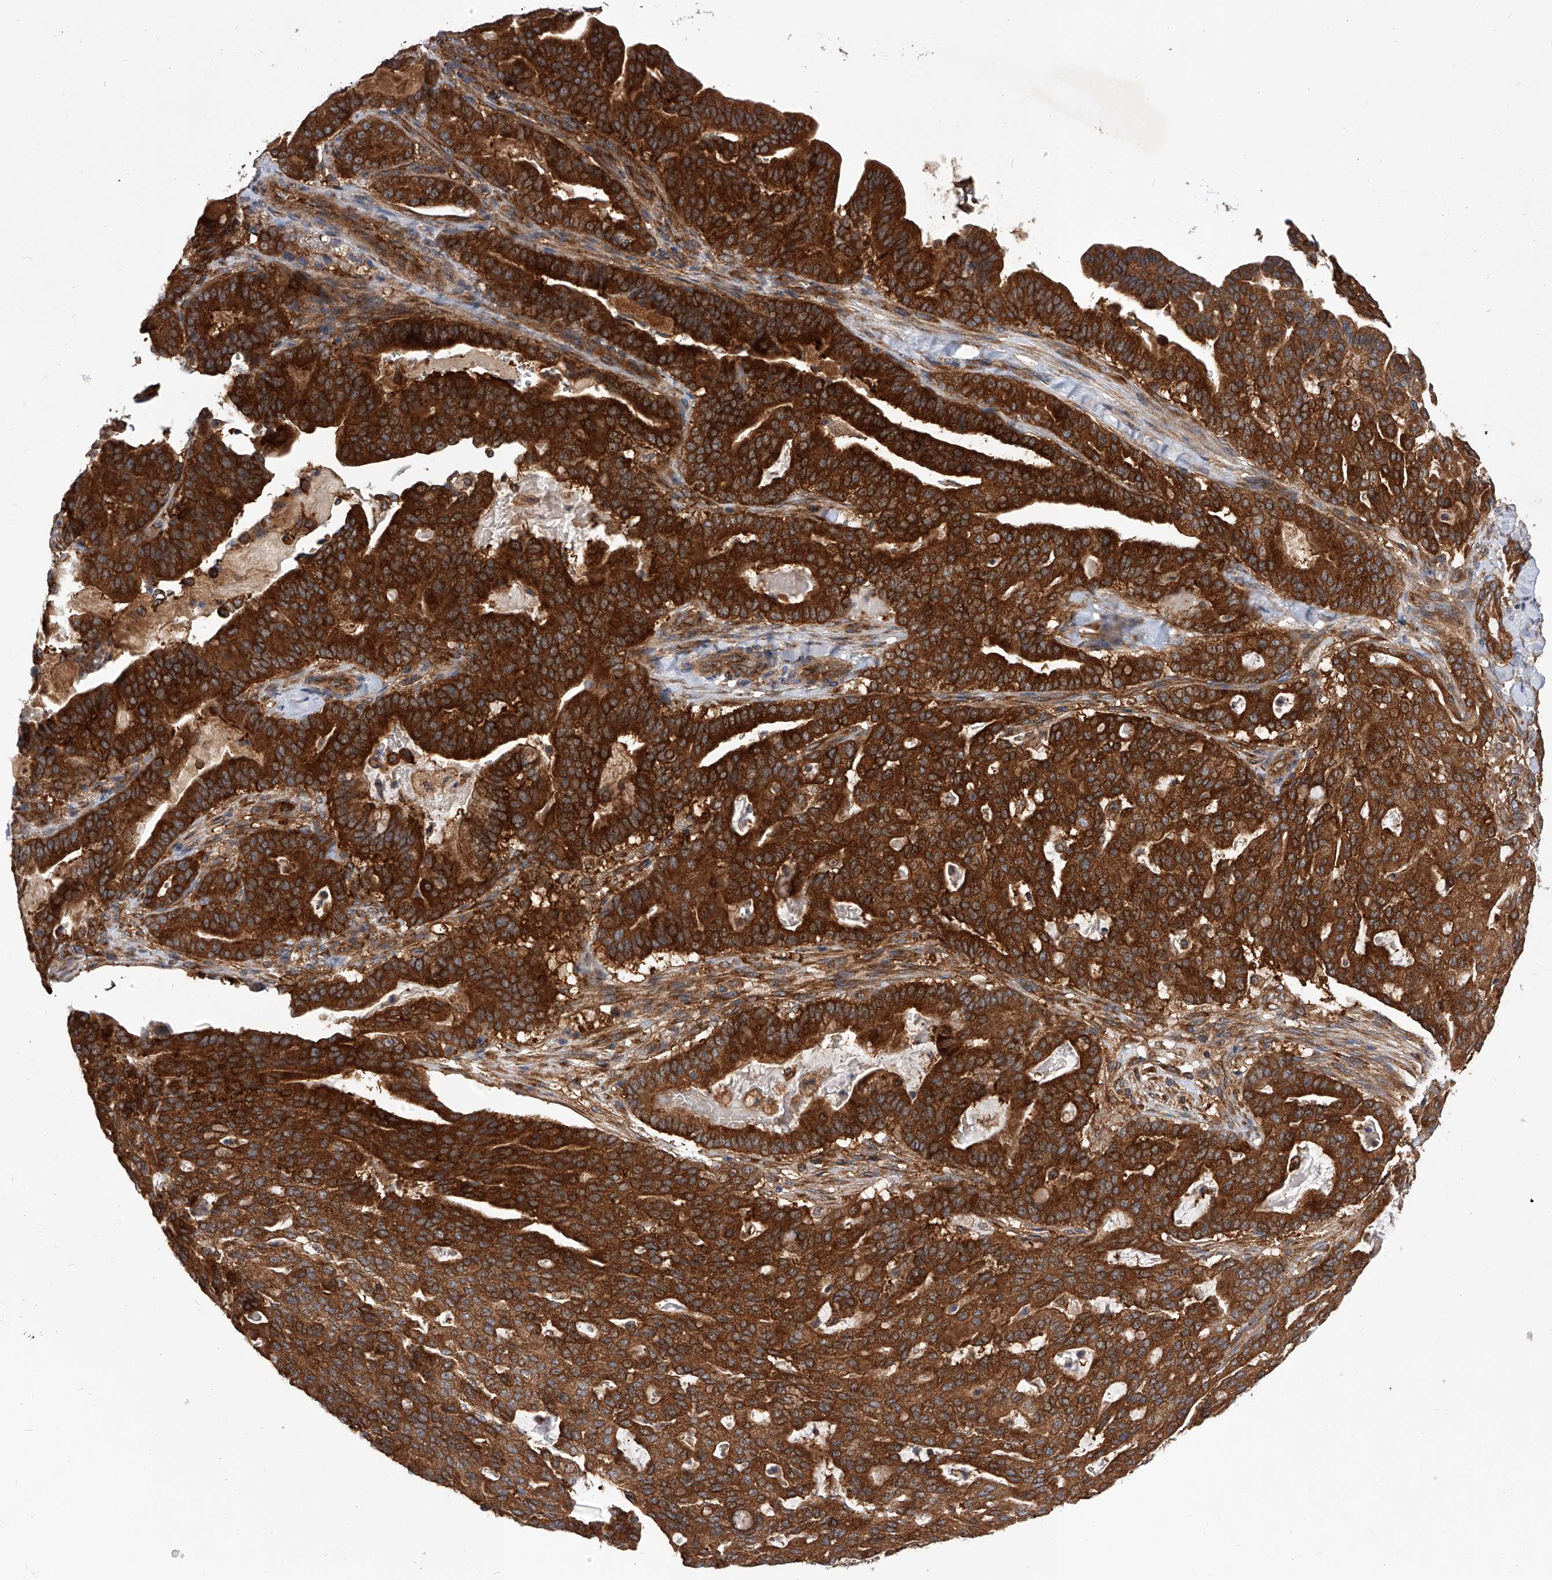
{"staining": {"intensity": "strong", "quantity": ">75%", "location": "cytoplasmic/membranous"}, "tissue": "pancreatic cancer", "cell_type": "Tumor cells", "image_type": "cancer", "snomed": [{"axis": "morphology", "description": "Adenocarcinoma, NOS"}, {"axis": "topography", "description": "Pancreas"}], "caption": "IHC of human pancreatic adenocarcinoma reveals high levels of strong cytoplasmic/membranous expression in approximately >75% of tumor cells. Nuclei are stained in blue.", "gene": "CFAP410", "patient": {"sex": "male", "age": 63}}